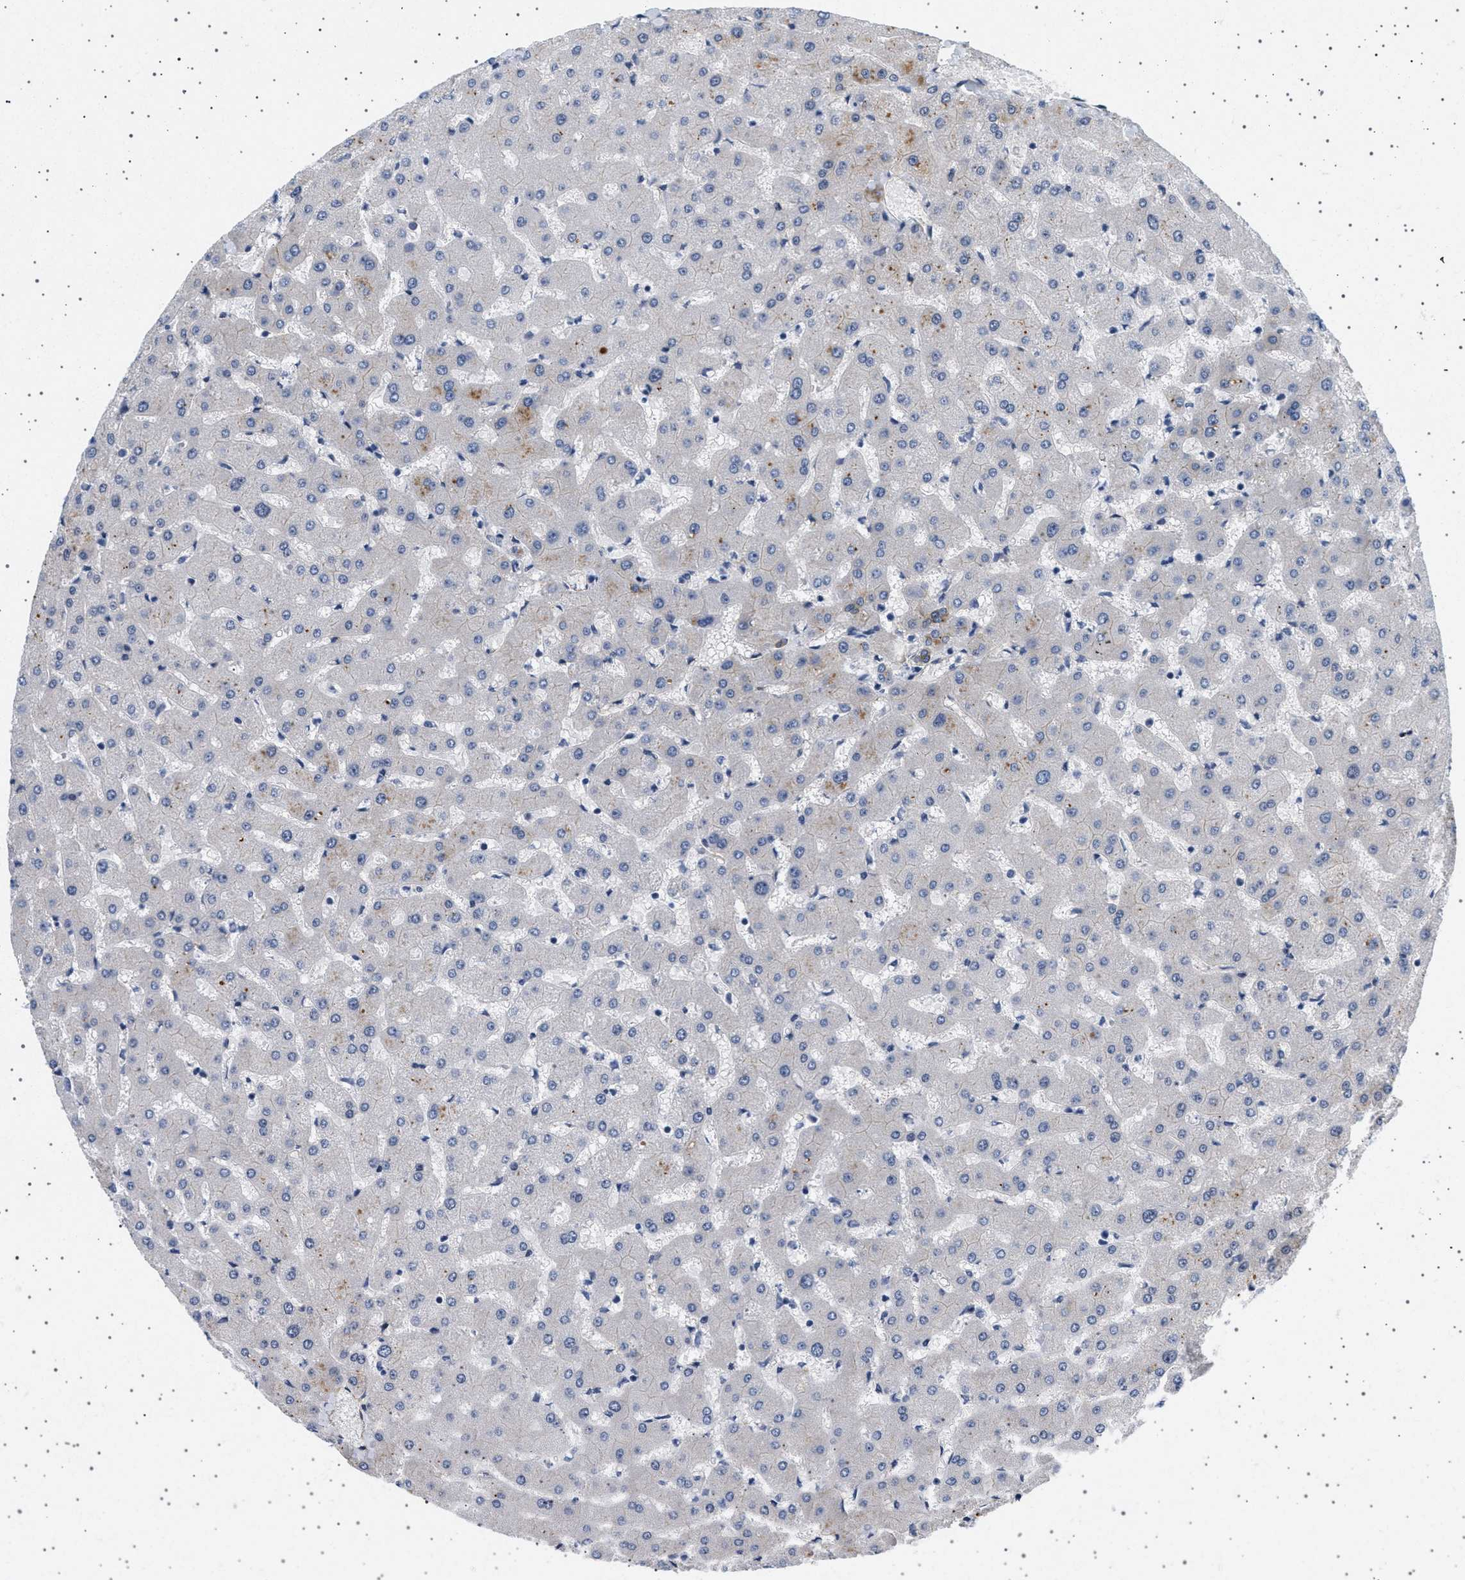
{"staining": {"intensity": "negative", "quantity": "none", "location": "none"}, "tissue": "liver", "cell_type": "Cholangiocytes", "image_type": "normal", "snomed": [{"axis": "morphology", "description": "Normal tissue, NOS"}, {"axis": "topography", "description": "Liver"}], "caption": "This is a photomicrograph of IHC staining of benign liver, which shows no expression in cholangiocytes.", "gene": "PLPP6", "patient": {"sex": "female", "age": 63}}